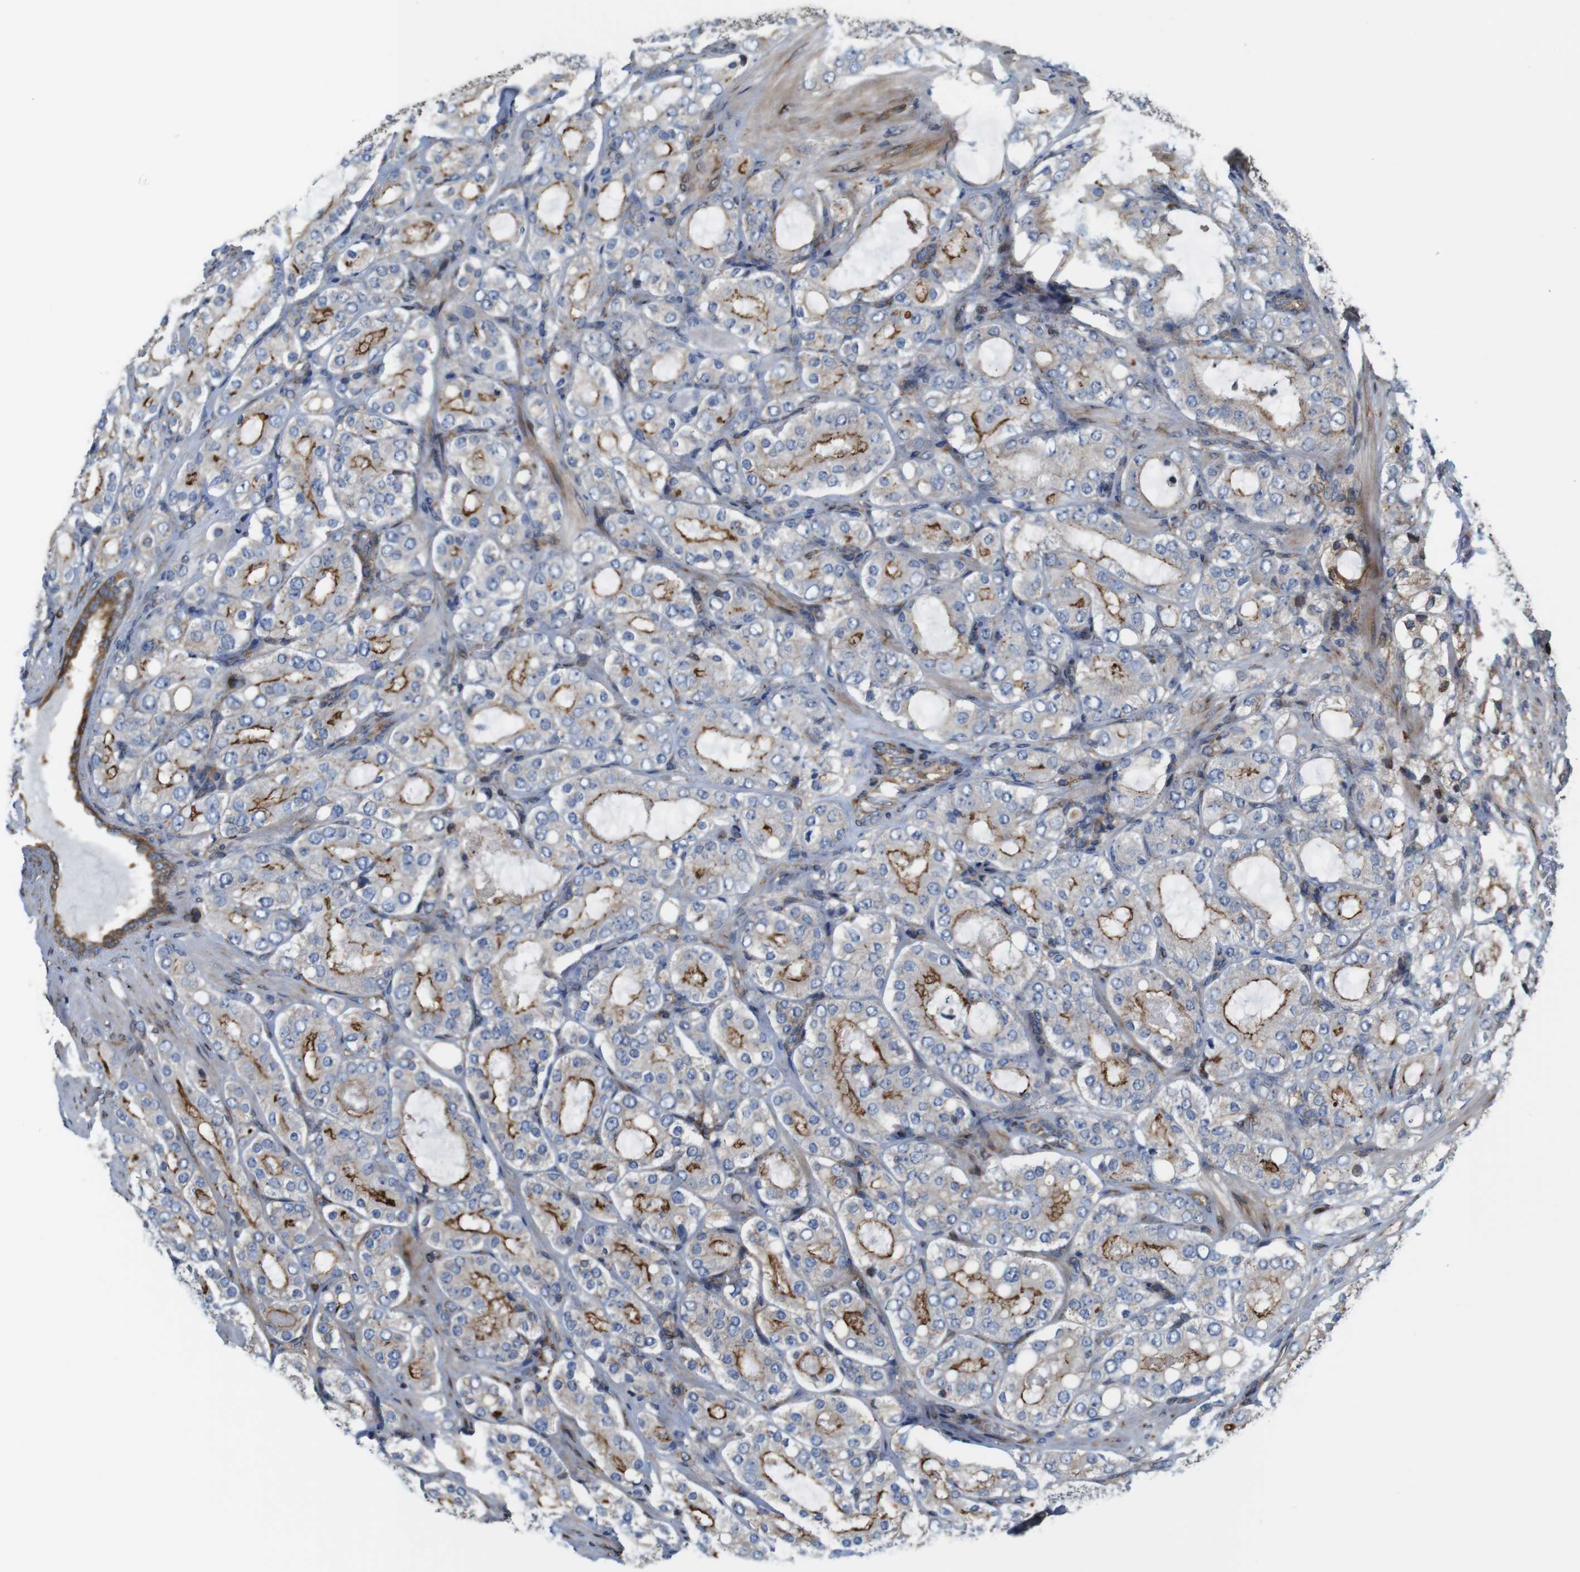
{"staining": {"intensity": "strong", "quantity": ">75%", "location": "cytoplasmic/membranous"}, "tissue": "prostate cancer", "cell_type": "Tumor cells", "image_type": "cancer", "snomed": [{"axis": "morphology", "description": "Adenocarcinoma, High grade"}, {"axis": "topography", "description": "Prostate"}], "caption": "Human prostate cancer stained with a protein marker displays strong staining in tumor cells.", "gene": "PCOLCE2", "patient": {"sex": "male", "age": 65}}